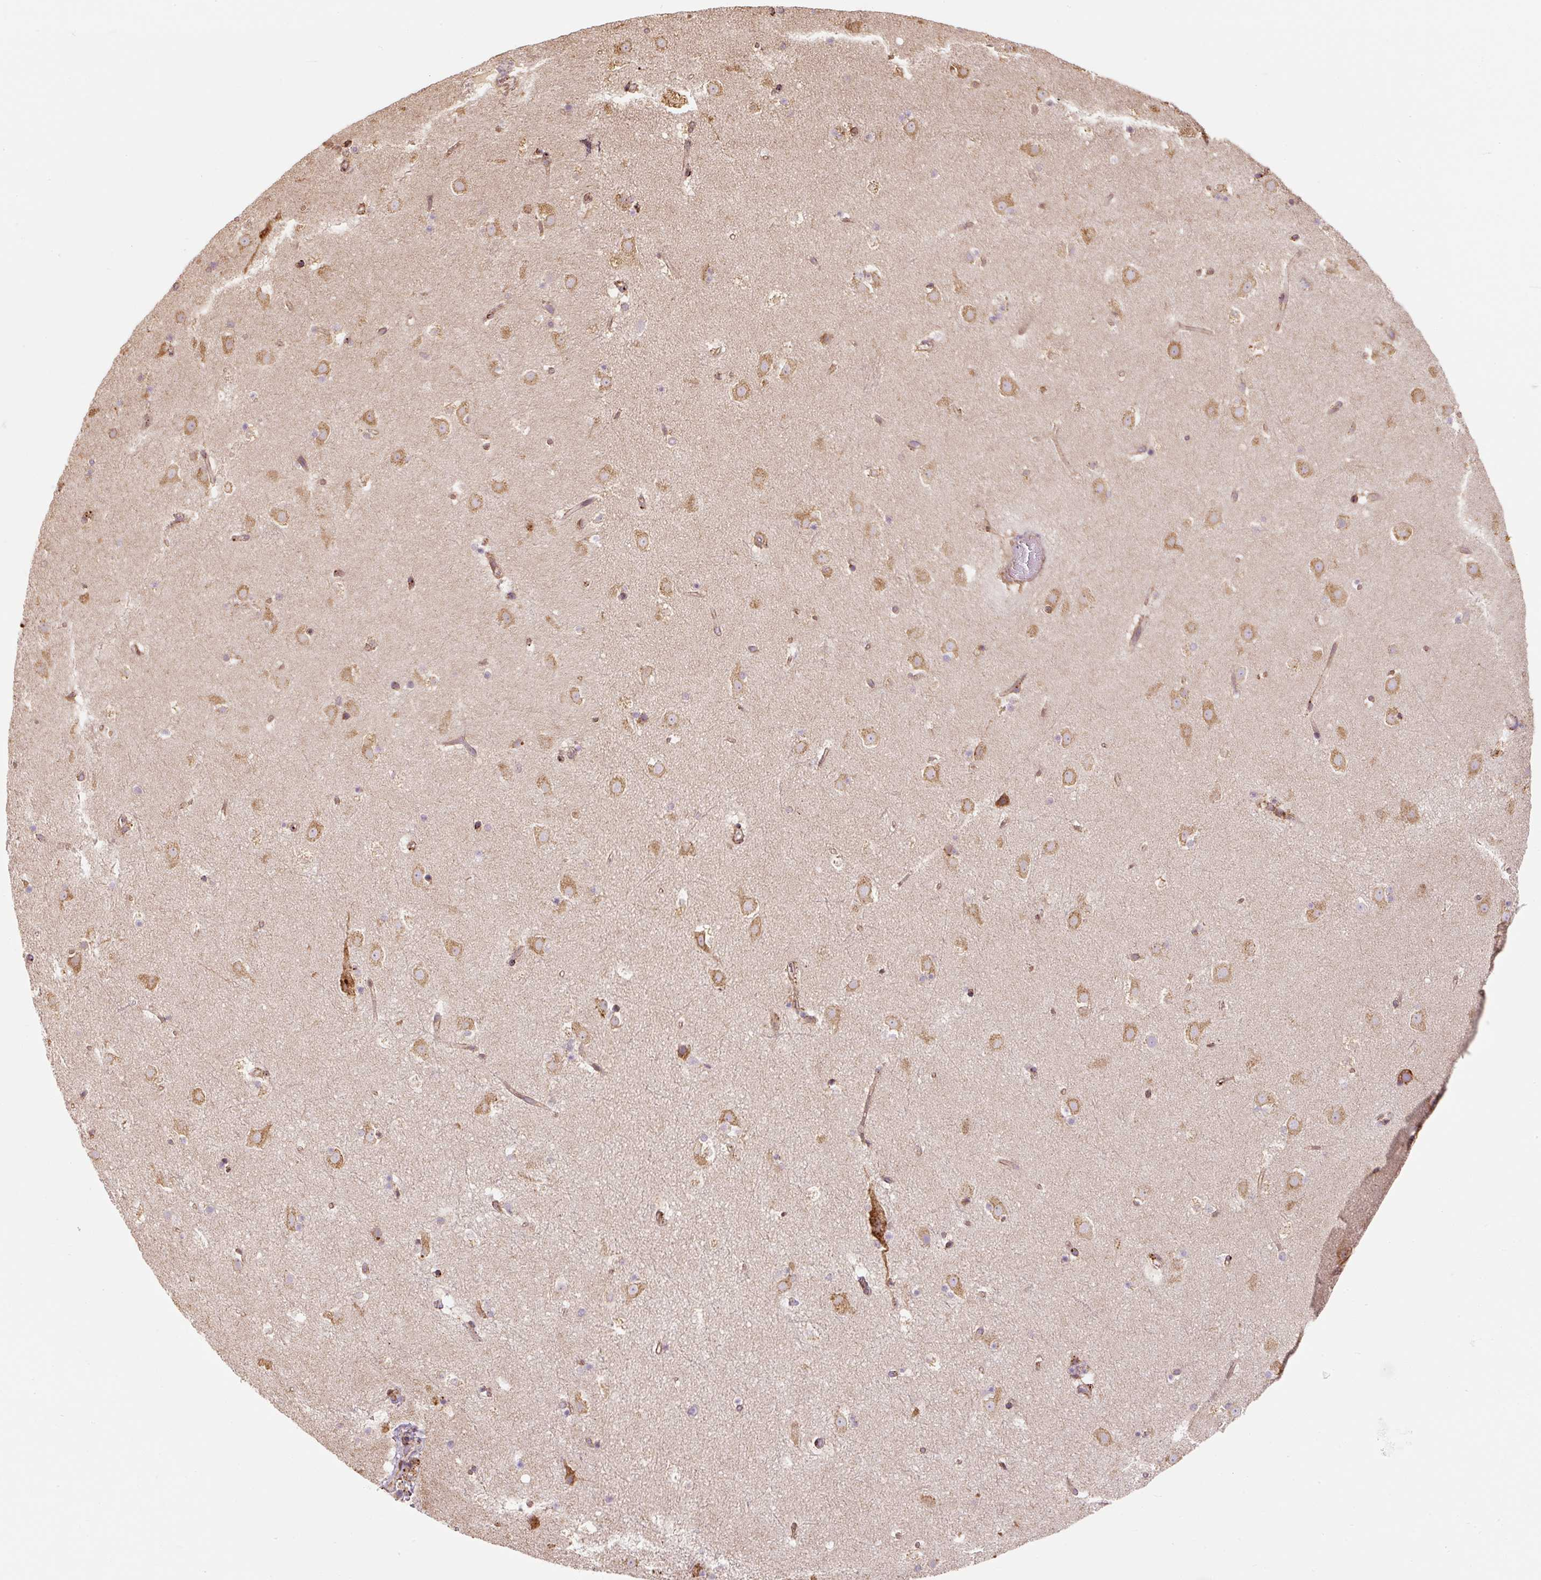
{"staining": {"intensity": "moderate", "quantity": "25%-75%", "location": "cytoplasmic/membranous"}, "tissue": "caudate", "cell_type": "Glial cells", "image_type": "normal", "snomed": [{"axis": "morphology", "description": "Normal tissue, NOS"}, {"axis": "topography", "description": "Lateral ventricle wall"}], "caption": "Glial cells demonstrate medium levels of moderate cytoplasmic/membranous staining in about 25%-75% of cells in benign caudate.", "gene": "PRKCSH", "patient": {"sex": "male", "age": 37}}